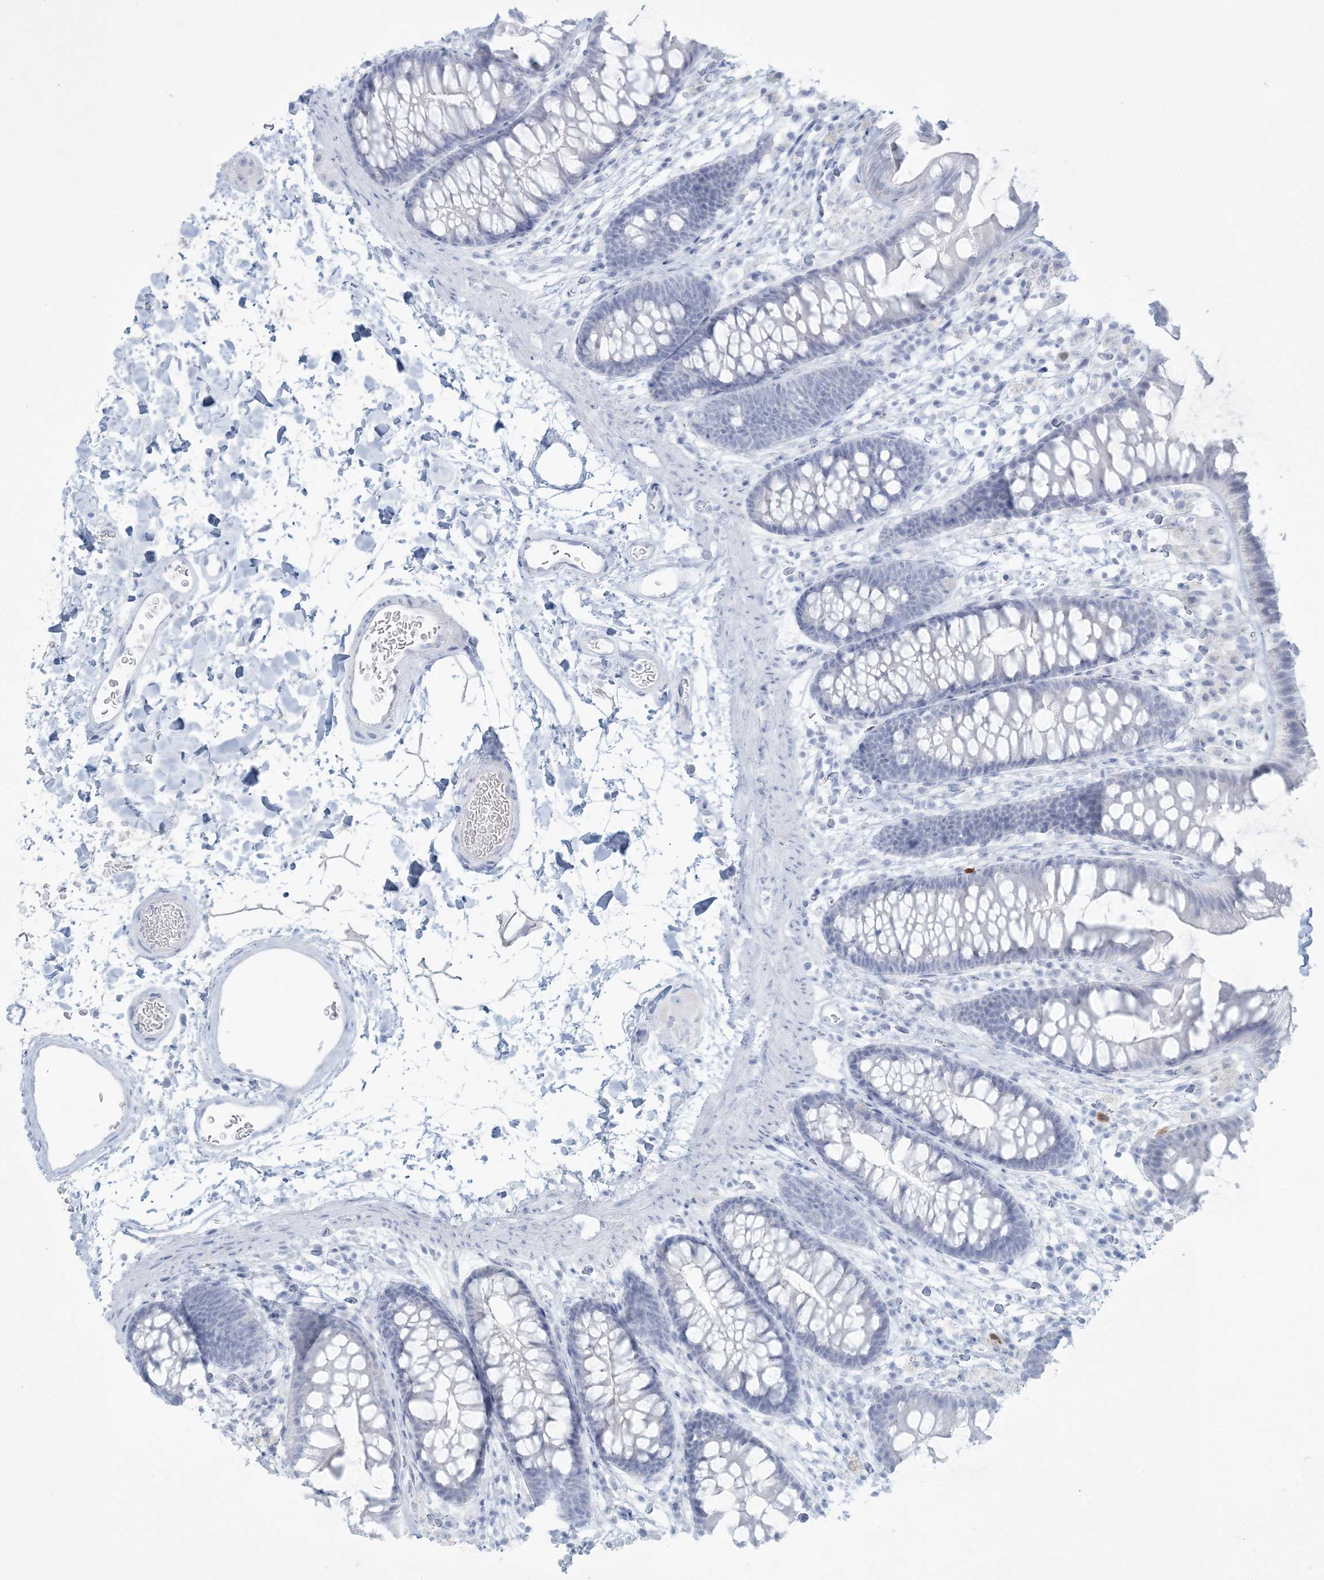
{"staining": {"intensity": "negative", "quantity": "none", "location": "none"}, "tissue": "colon", "cell_type": "Endothelial cells", "image_type": "normal", "snomed": [{"axis": "morphology", "description": "Normal tissue, NOS"}, {"axis": "topography", "description": "Colon"}], "caption": "This is an IHC micrograph of benign colon. There is no expression in endothelial cells.", "gene": "CCDC24", "patient": {"sex": "female", "age": 62}}